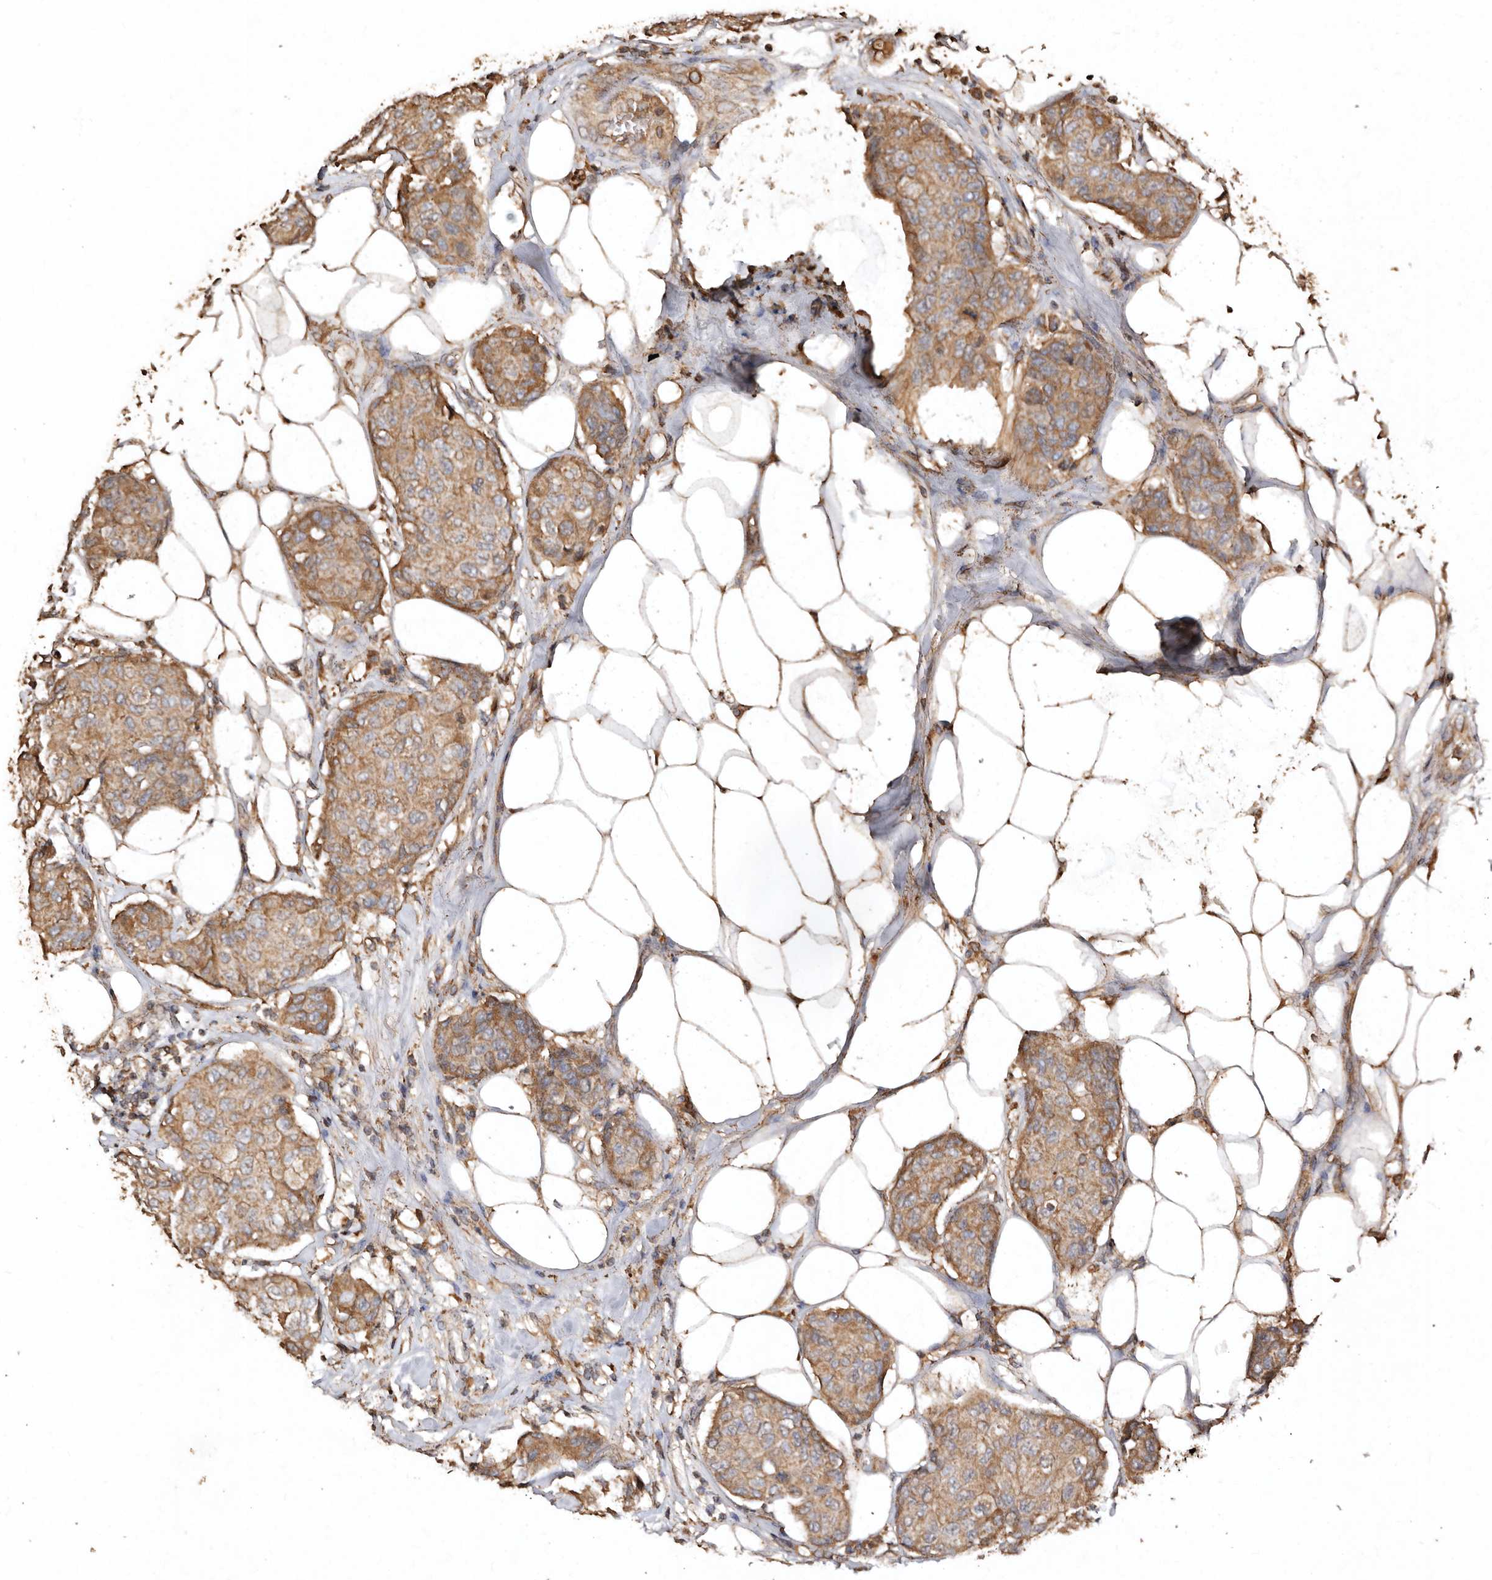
{"staining": {"intensity": "moderate", "quantity": ">75%", "location": "cytoplasmic/membranous"}, "tissue": "breast cancer", "cell_type": "Tumor cells", "image_type": "cancer", "snomed": [{"axis": "morphology", "description": "Duct carcinoma"}, {"axis": "topography", "description": "Breast"}], "caption": "Brown immunohistochemical staining in human breast invasive ductal carcinoma demonstrates moderate cytoplasmic/membranous expression in about >75% of tumor cells.", "gene": "FARS2", "patient": {"sex": "female", "age": 80}}